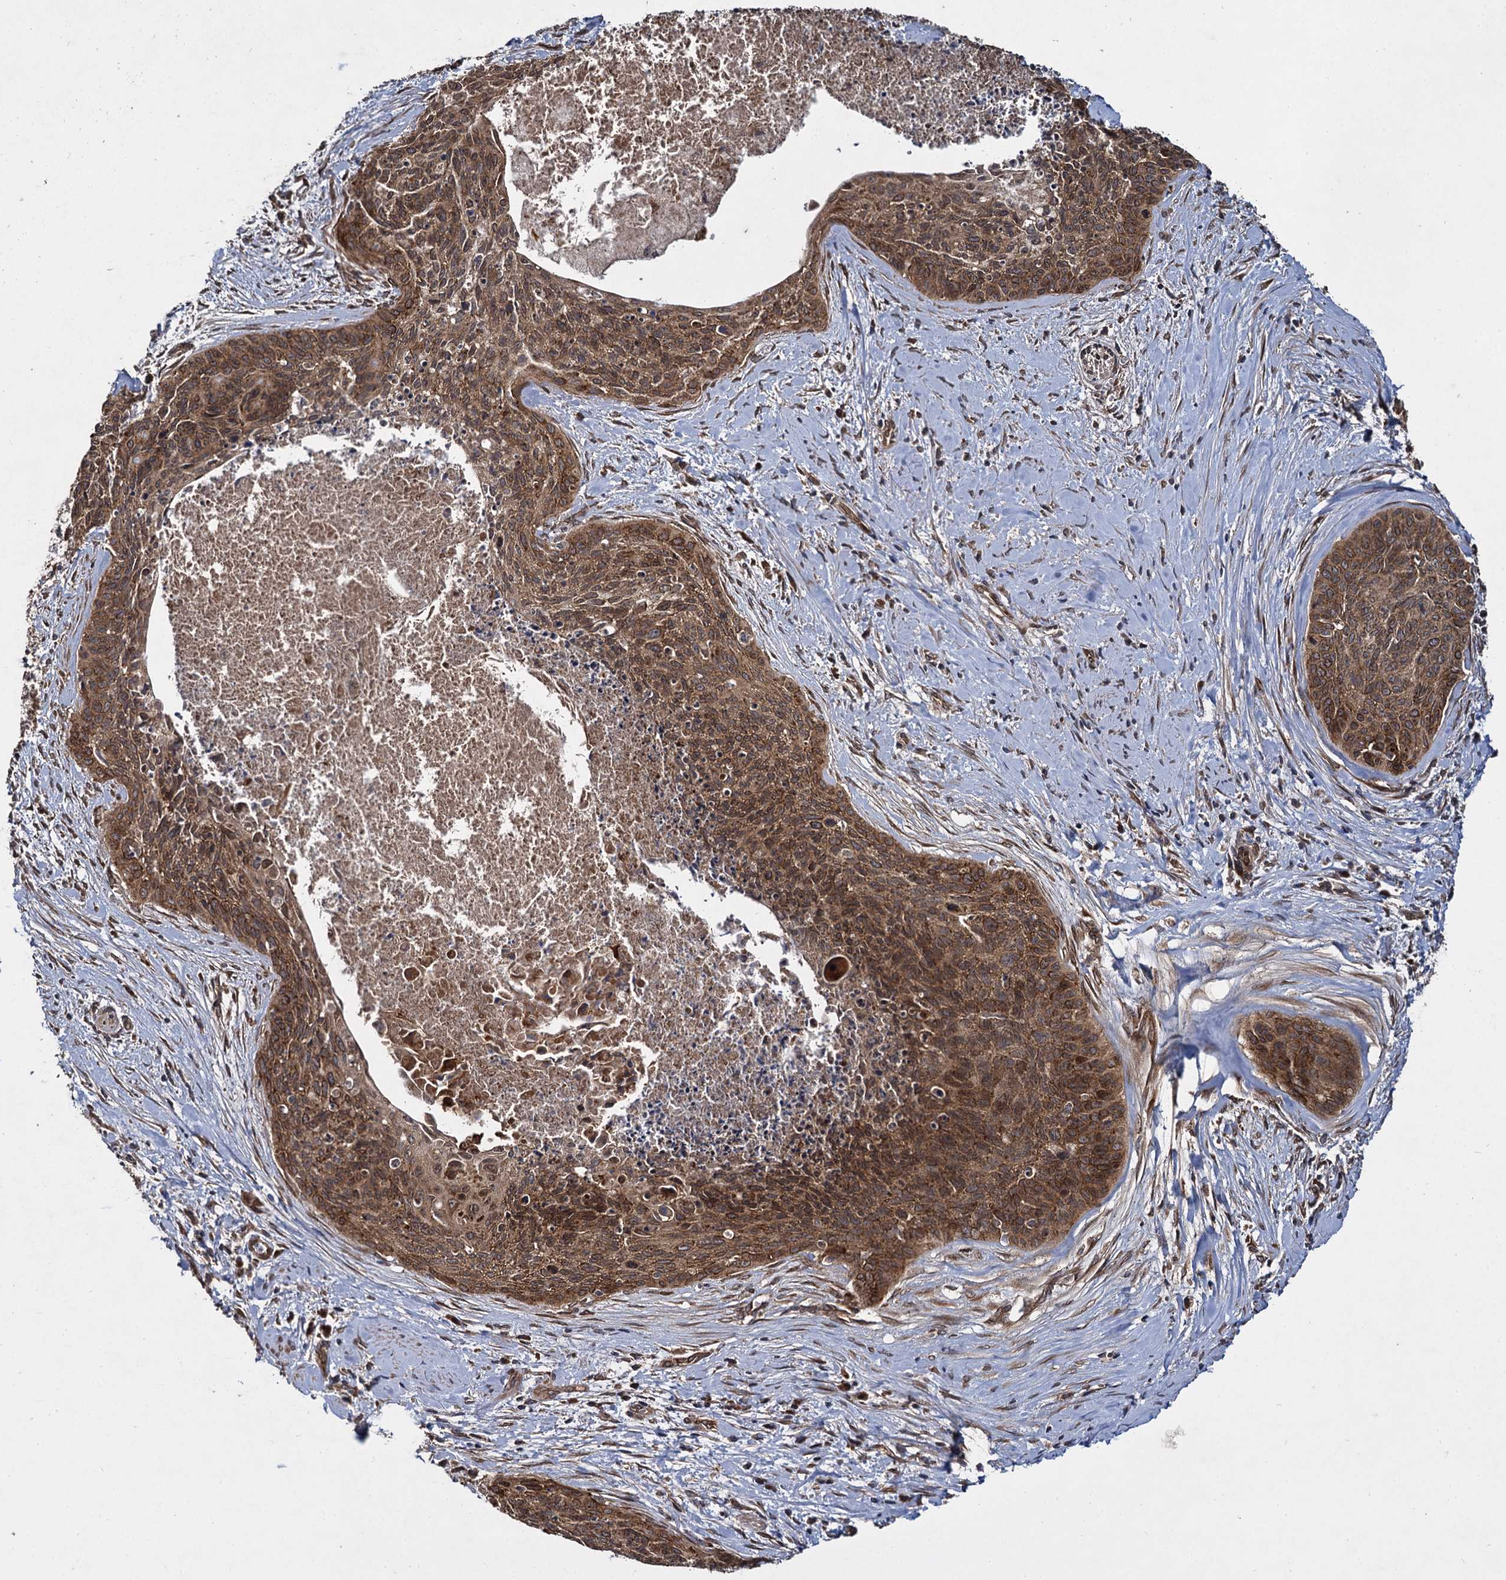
{"staining": {"intensity": "strong", "quantity": ">75%", "location": "cytoplasmic/membranous"}, "tissue": "cervical cancer", "cell_type": "Tumor cells", "image_type": "cancer", "snomed": [{"axis": "morphology", "description": "Squamous cell carcinoma, NOS"}, {"axis": "topography", "description": "Cervix"}], "caption": "A micrograph of human cervical squamous cell carcinoma stained for a protein exhibits strong cytoplasmic/membranous brown staining in tumor cells. (Stains: DAB in brown, nuclei in blue, Microscopy: brightfield microscopy at high magnification).", "gene": "DCP1B", "patient": {"sex": "female", "age": 55}}